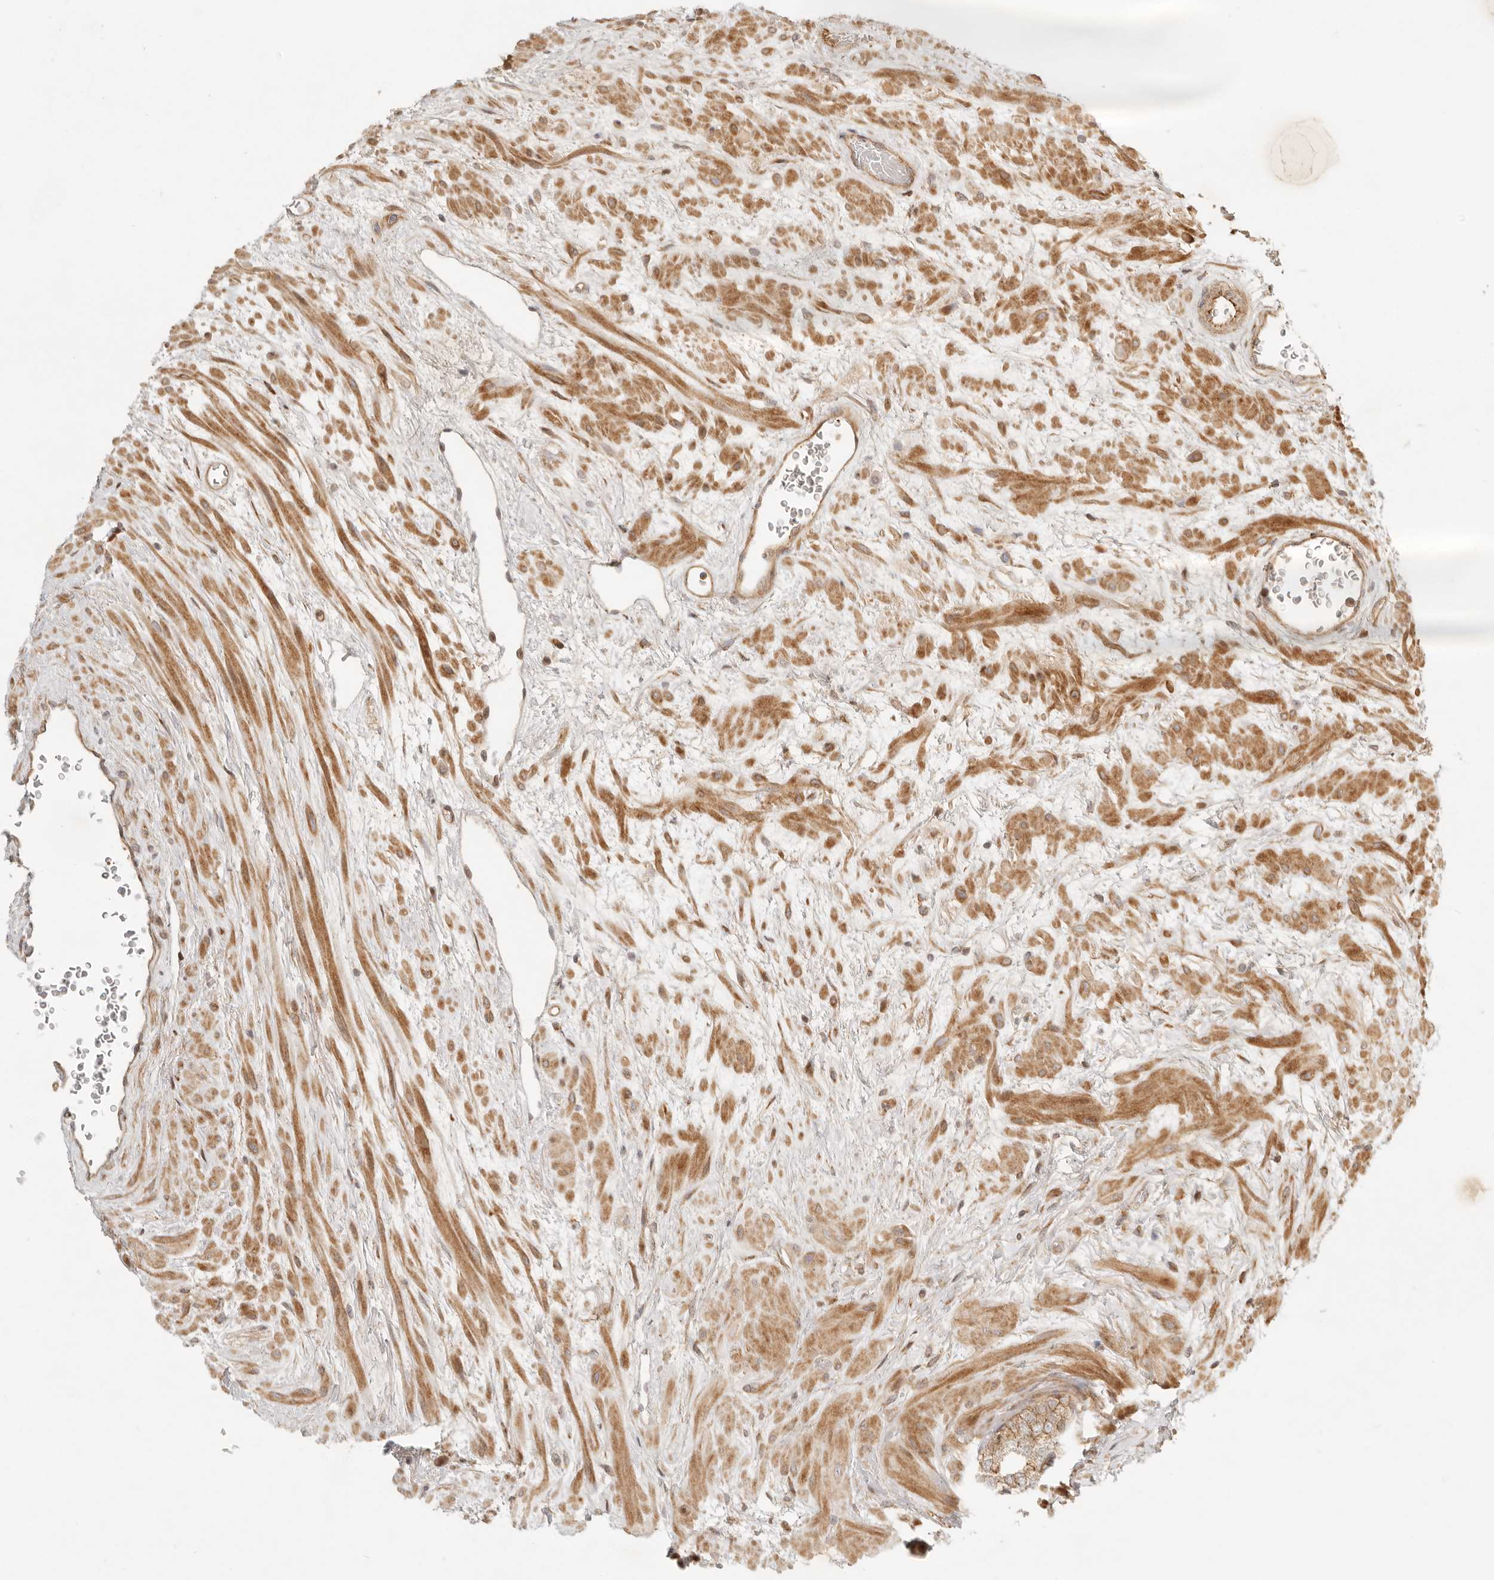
{"staining": {"intensity": "moderate", "quantity": "25%-75%", "location": "cytoplasmic/membranous"}, "tissue": "prostate", "cell_type": "Glandular cells", "image_type": "normal", "snomed": [{"axis": "morphology", "description": "Normal tissue, NOS"}, {"axis": "topography", "description": "Prostate"}], "caption": "Protein positivity by IHC demonstrates moderate cytoplasmic/membranous positivity in about 25%-75% of glandular cells in benign prostate.", "gene": "KLHL38", "patient": {"sex": "male", "age": 48}}